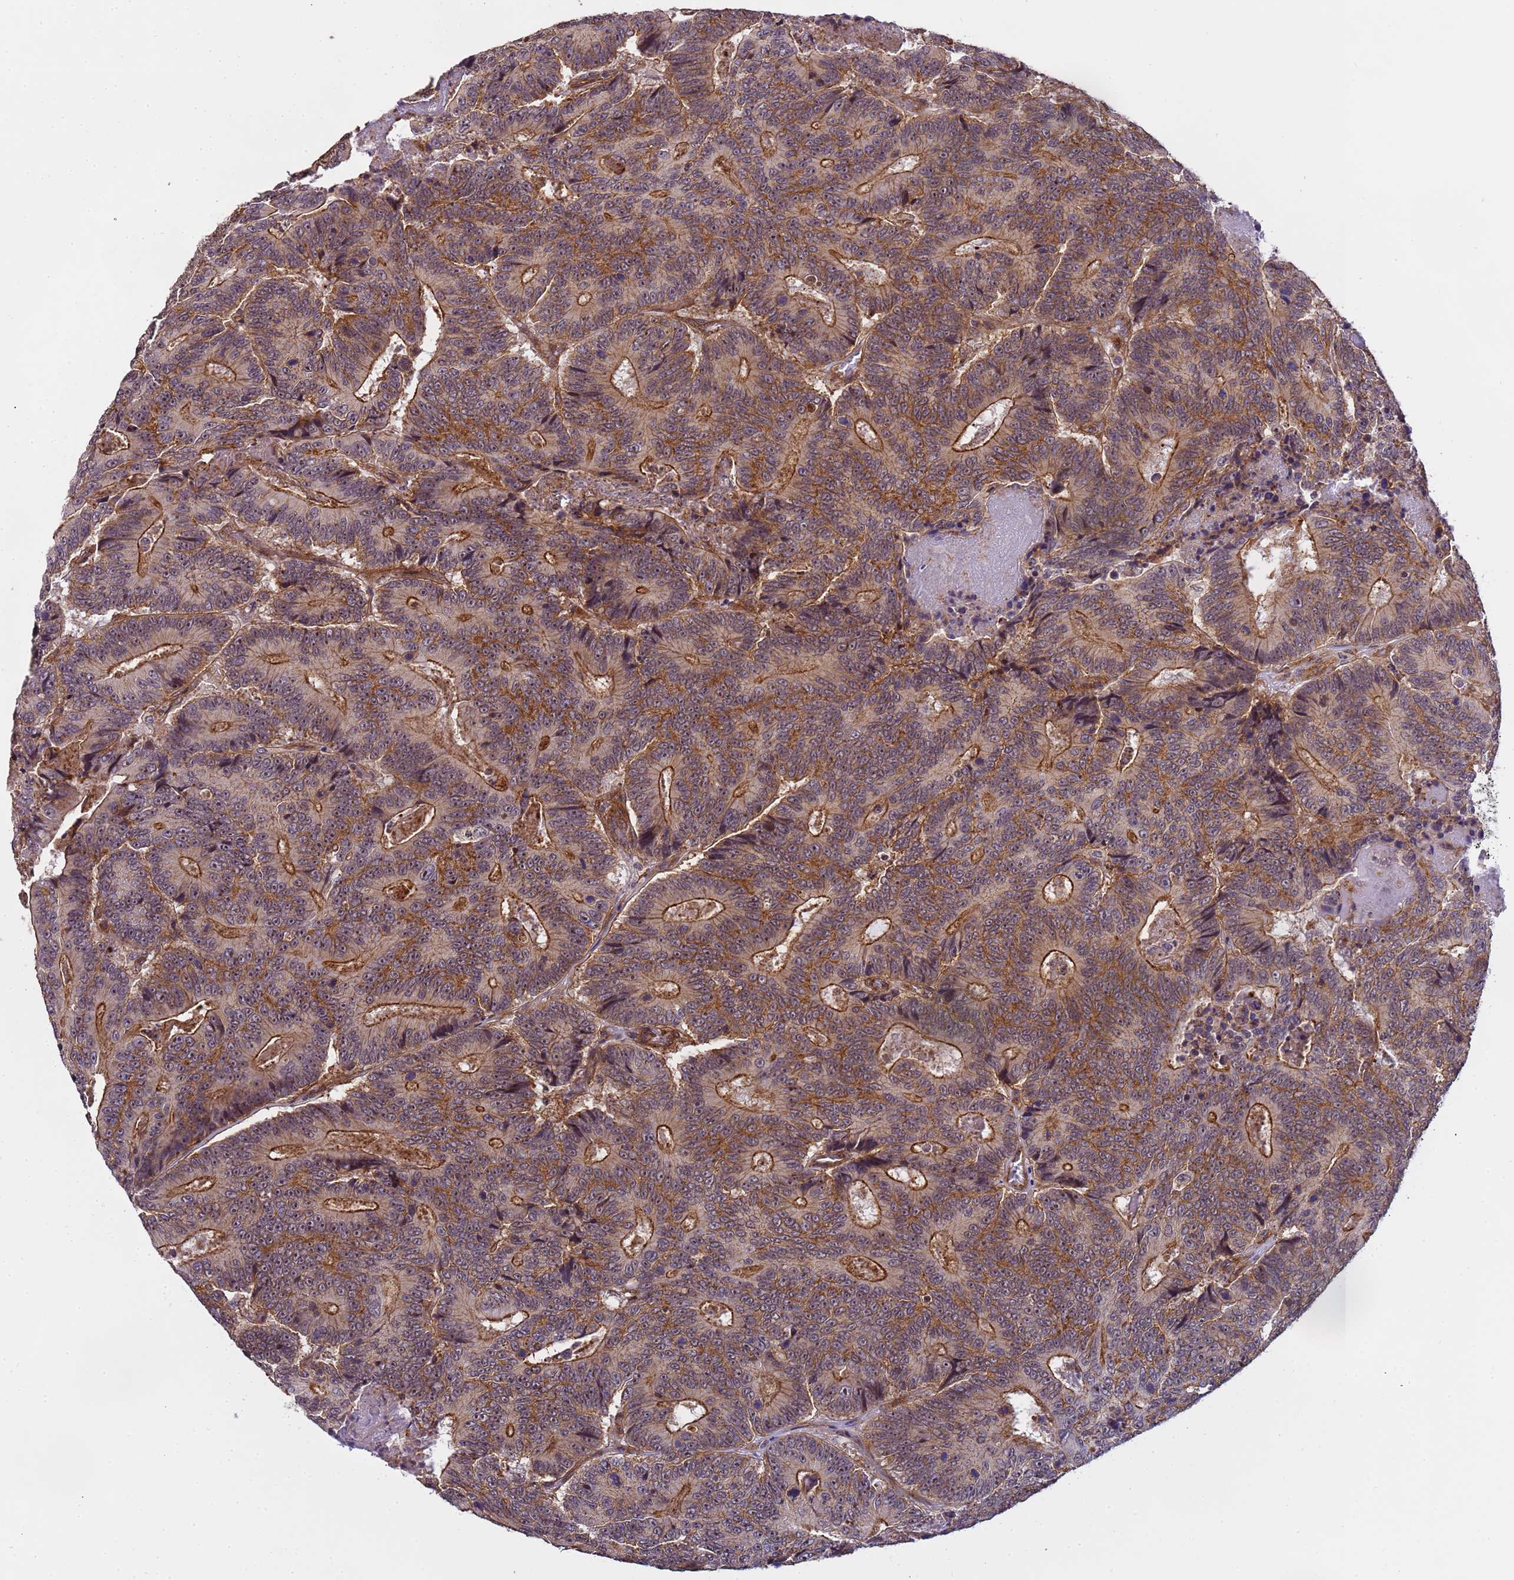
{"staining": {"intensity": "moderate", "quantity": ">75%", "location": "cytoplasmic/membranous"}, "tissue": "colorectal cancer", "cell_type": "Tumor cells", "image_type": "cancer", "snomed": [{"axis": "morphology", "description": "Adenocarcinoma, NOS"}, {"axis": "topography", "description": "Colon"}], "caption": "Immunohistochemical staining of human colorectal adenocarcinoma exhibits moderate cytoplasmic/membranous protein positivity in approximately >75% of tumor cells.", "gene": "EMC2", "patient": {"sex": "male", "age": 83}}